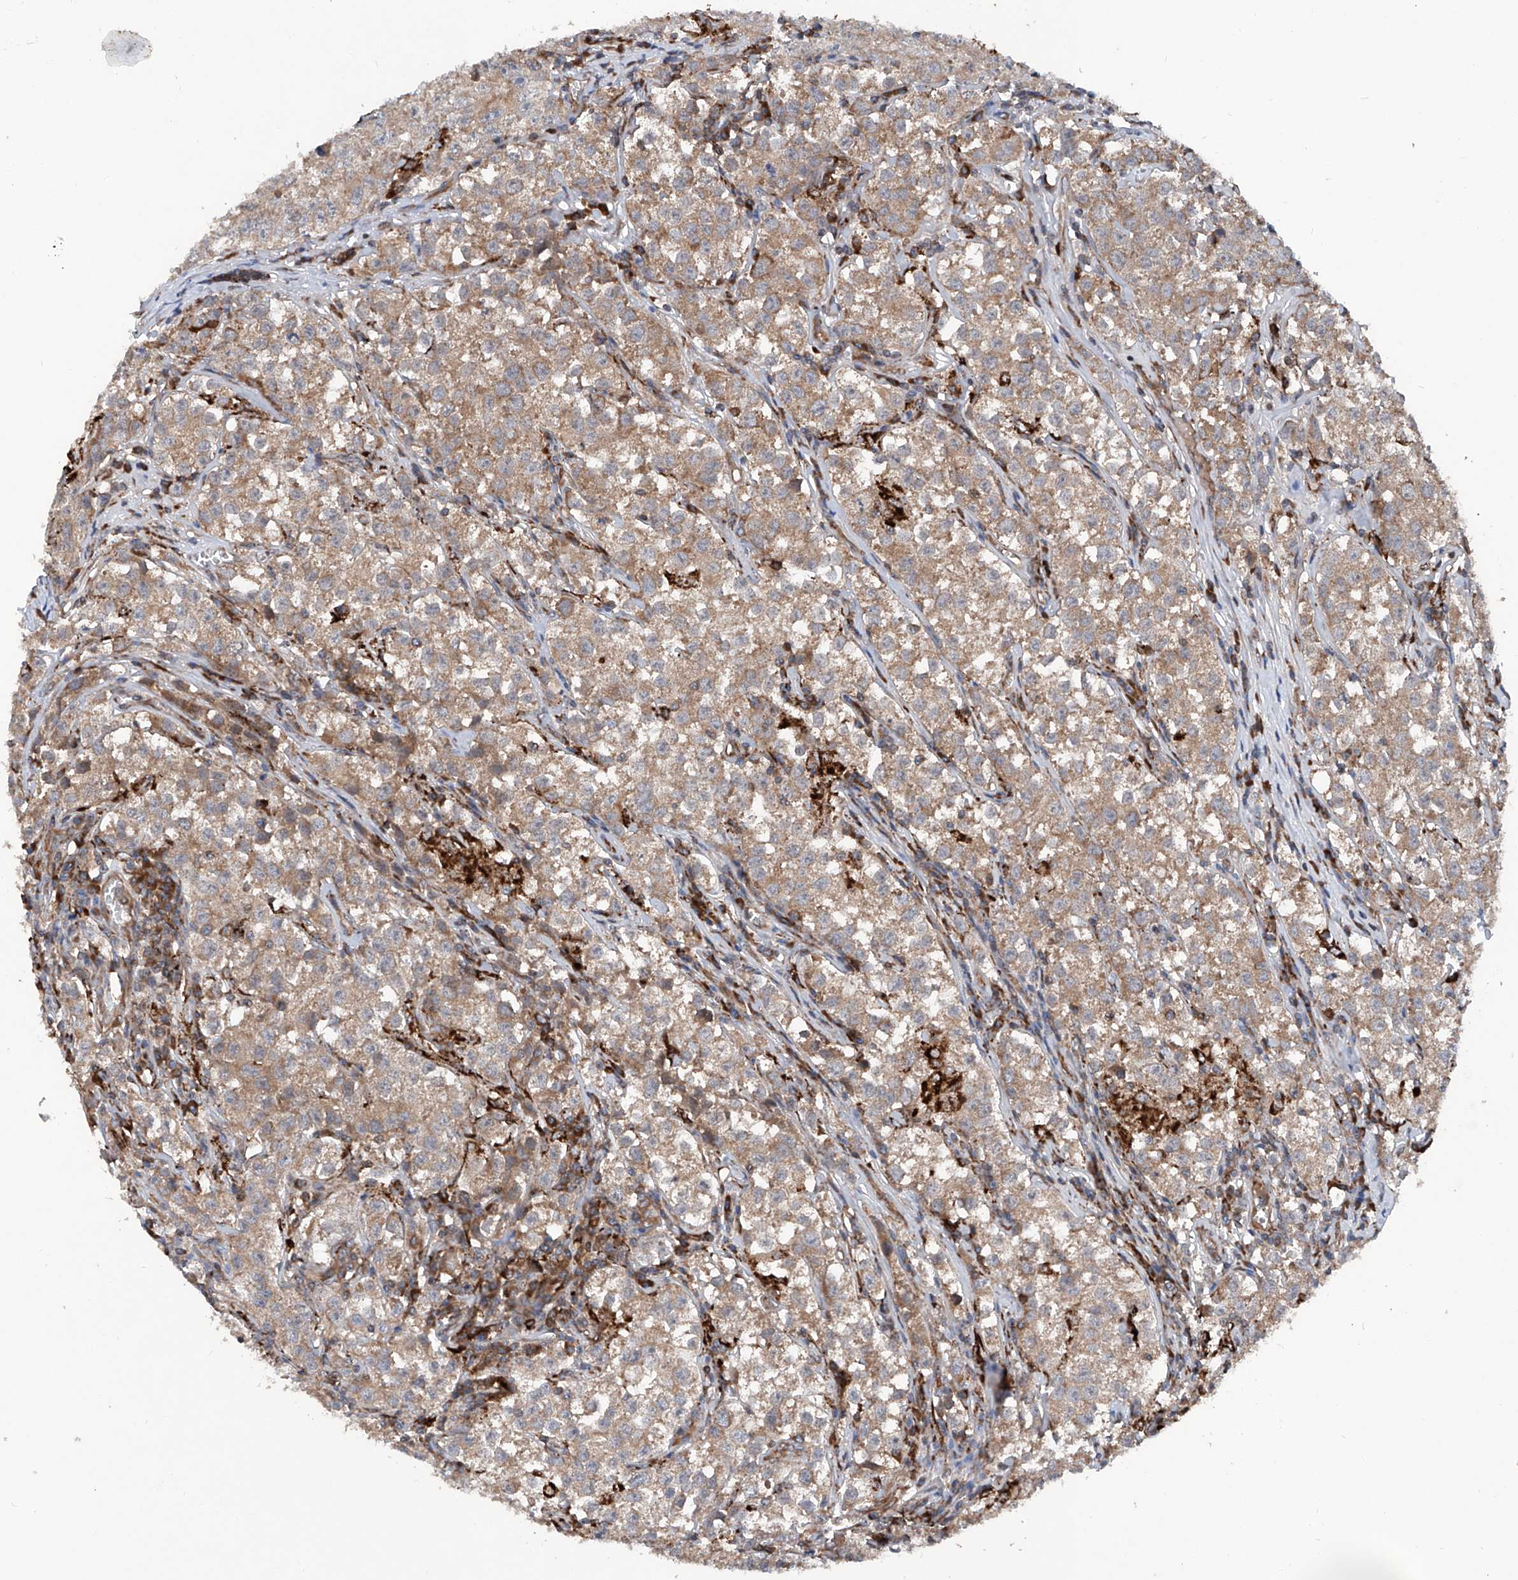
{"staining": {"intensity": "moderate", "quantity": ">75%", "location": "cytoplasmic/membranous"}, "tissue": "testis cancer", "cell_type": "Tumor cells", "image_type": "cancer", "snomed": [{"axis": "morphology", "description": "Seminoma, NOS"}, {"axis": "morphology", "description": "Carcinoma, Embryonal, NOS"}, {"axis": "topography", "description": "Testis"}], "caption": "Human testis embryonal carcinoma stained with a protein marker reveals moderate staining in tumor cells.", "gene": "ASCC3", "patient": {"sex": "male", "age": 43}}